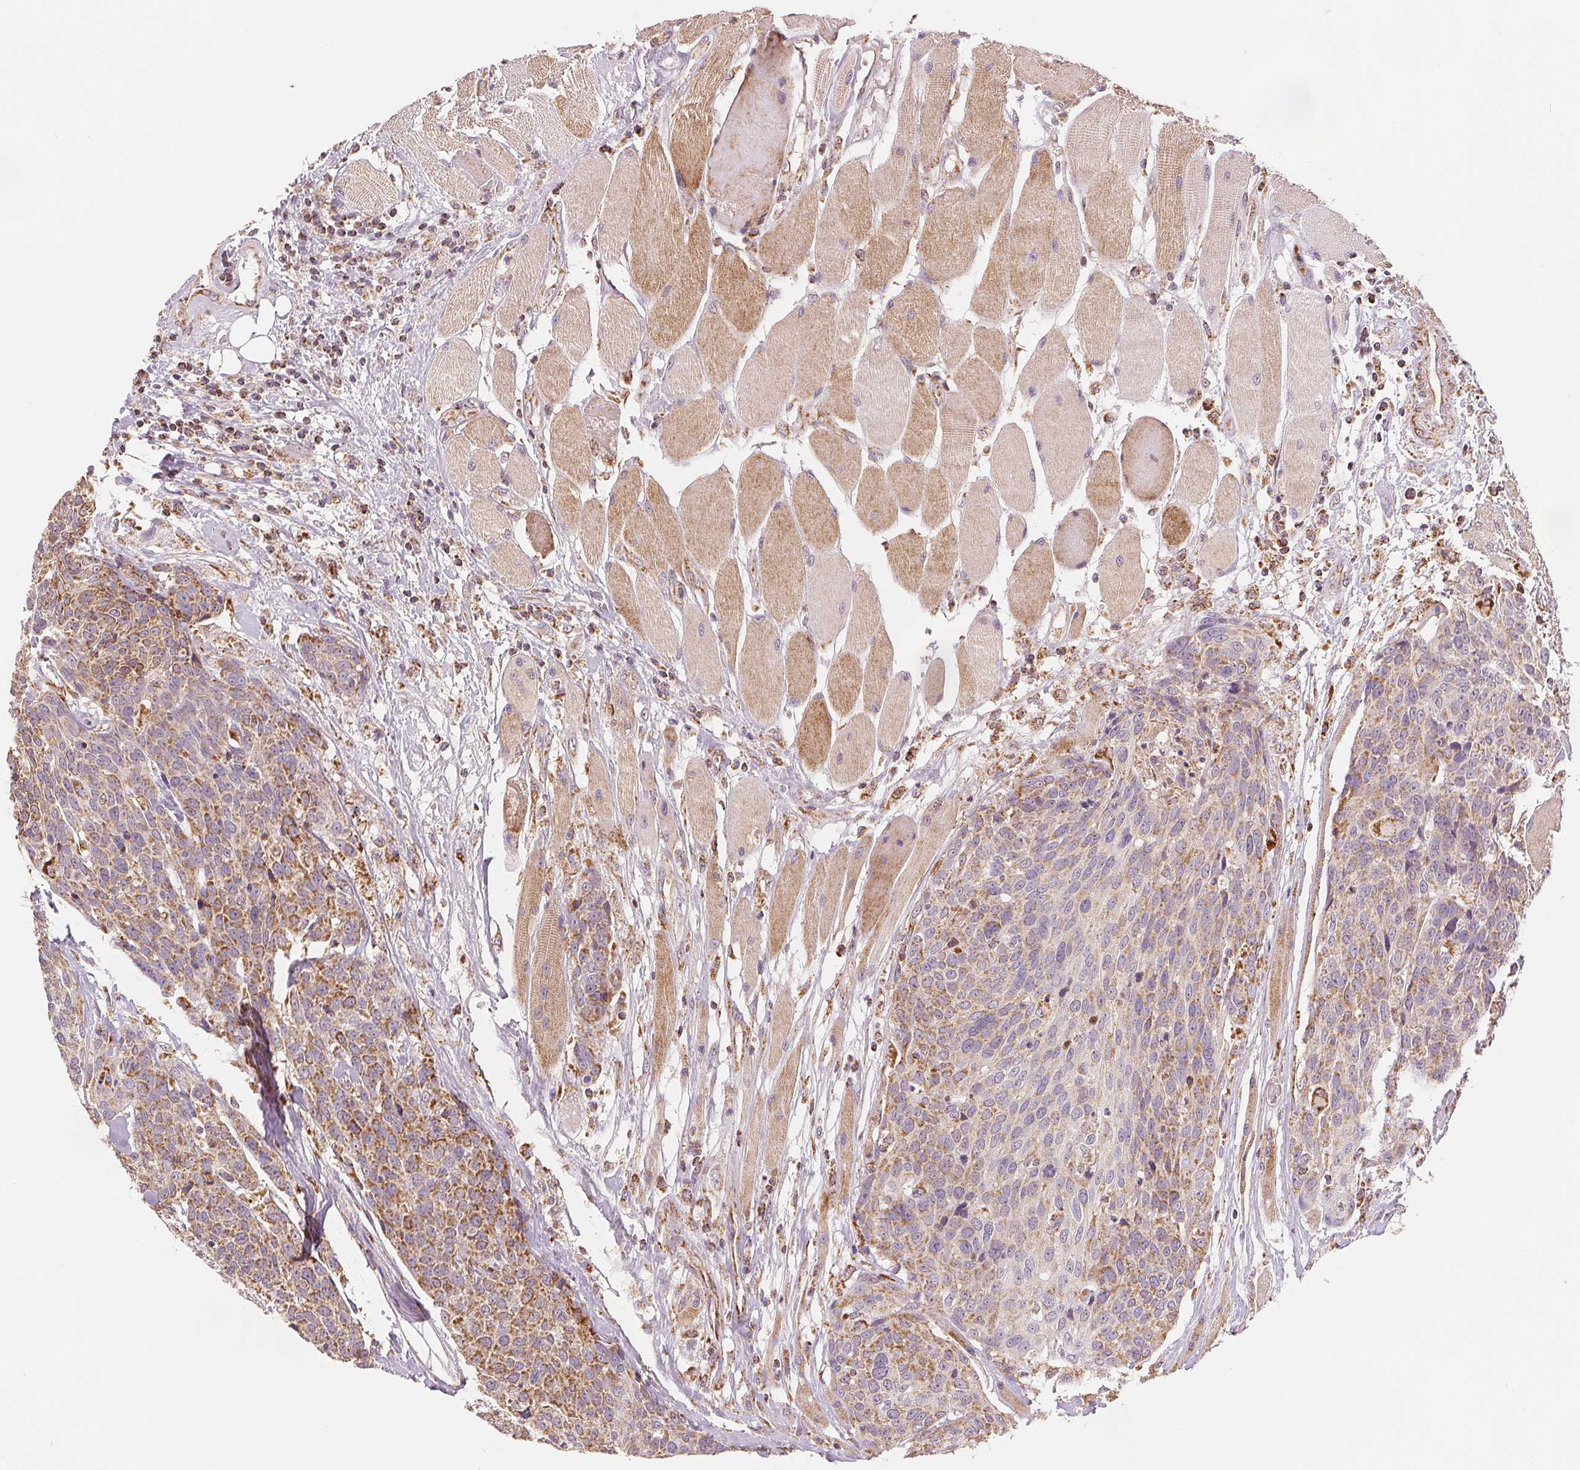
{"staining": {"intensity": "moderate", "quantity": "25%-75%", "location": "cytoplasmic/membranous"}, "tissue": "head and neck cancer", "cell_type": "Tumor cells", "image_type": "cancer", "snomed": [{"axis": "morphology", "description": "Squamous cell carcinoma, NOS"}, {"axis": "topography", "description": "Oral tissue"}, {"axis": "topography", "description": "Head-Neck"}], "caption": "Immunohistochemical staining of head and neck squamous cell carcinoma exhibits medium levels of moderate cytoplasmic/membranous protein expression in approximately 25%-75% of tumor cells.", "gene": "SDHB", "patient": {"sex": "male", "age": 64}}